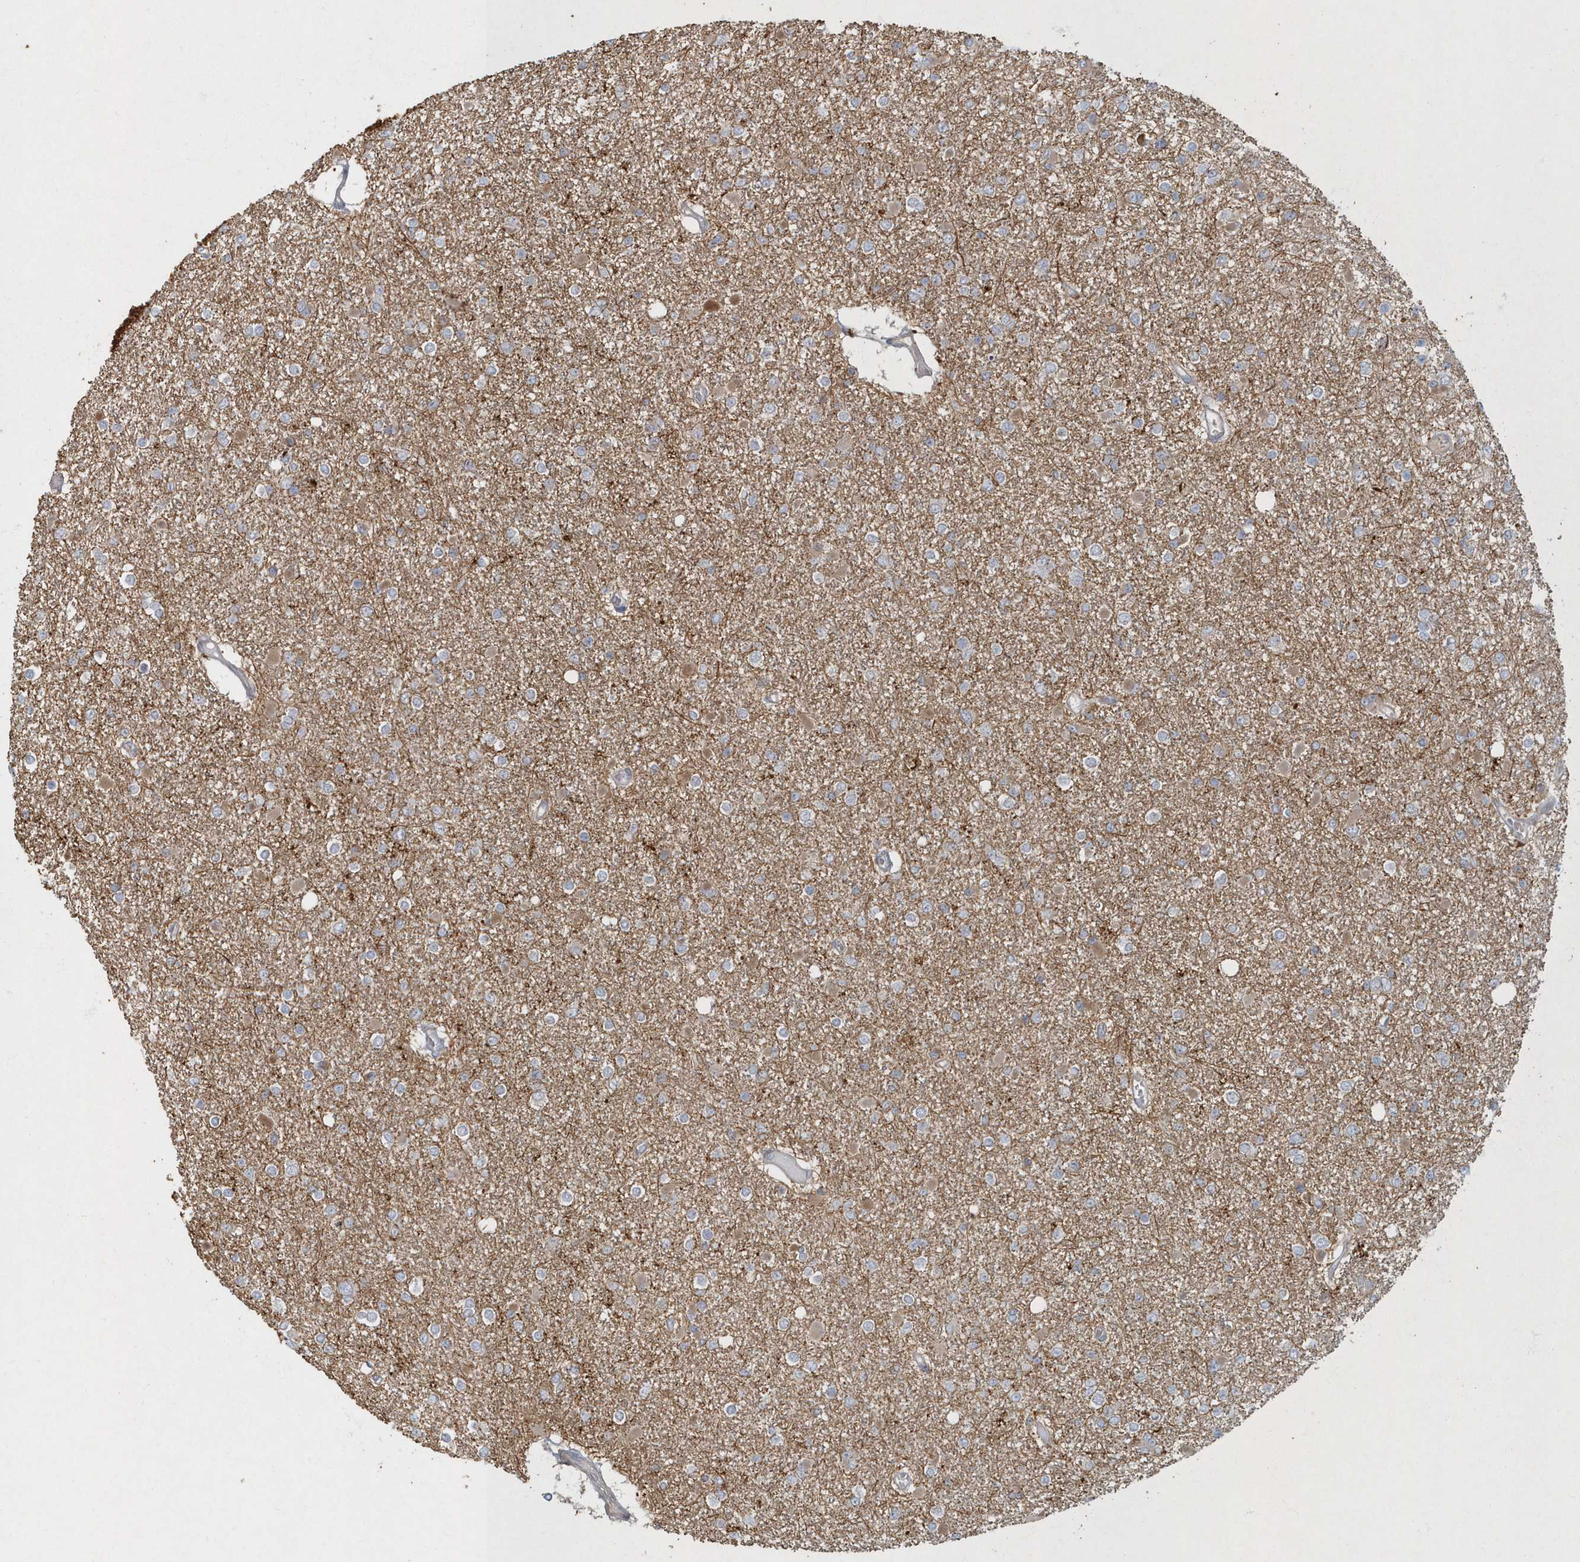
{"staining": {"intensity": "negative", "quantity": "none", "location": "none"}, "tissue": "glioma", "cell_type": "Tumor cells", "image_type": "cancer", "snomed": [{"axis": "morphology", "description": "Glioma, malignant, Low grade"}, {"axis": "topography", "description": "Brain"}], "caption": "An IHC micrograph of low-grade glioma (malignant) is shown. There is no staining in tumor cells of low-grade glioma (malignant). (Brightfield microscopy of DAB (3,3'-diaminobenzidine) immunohistochemistry at high magnification).", "gene": "ARHGEF38", "patient": {"sex": "female", "age": 22}}